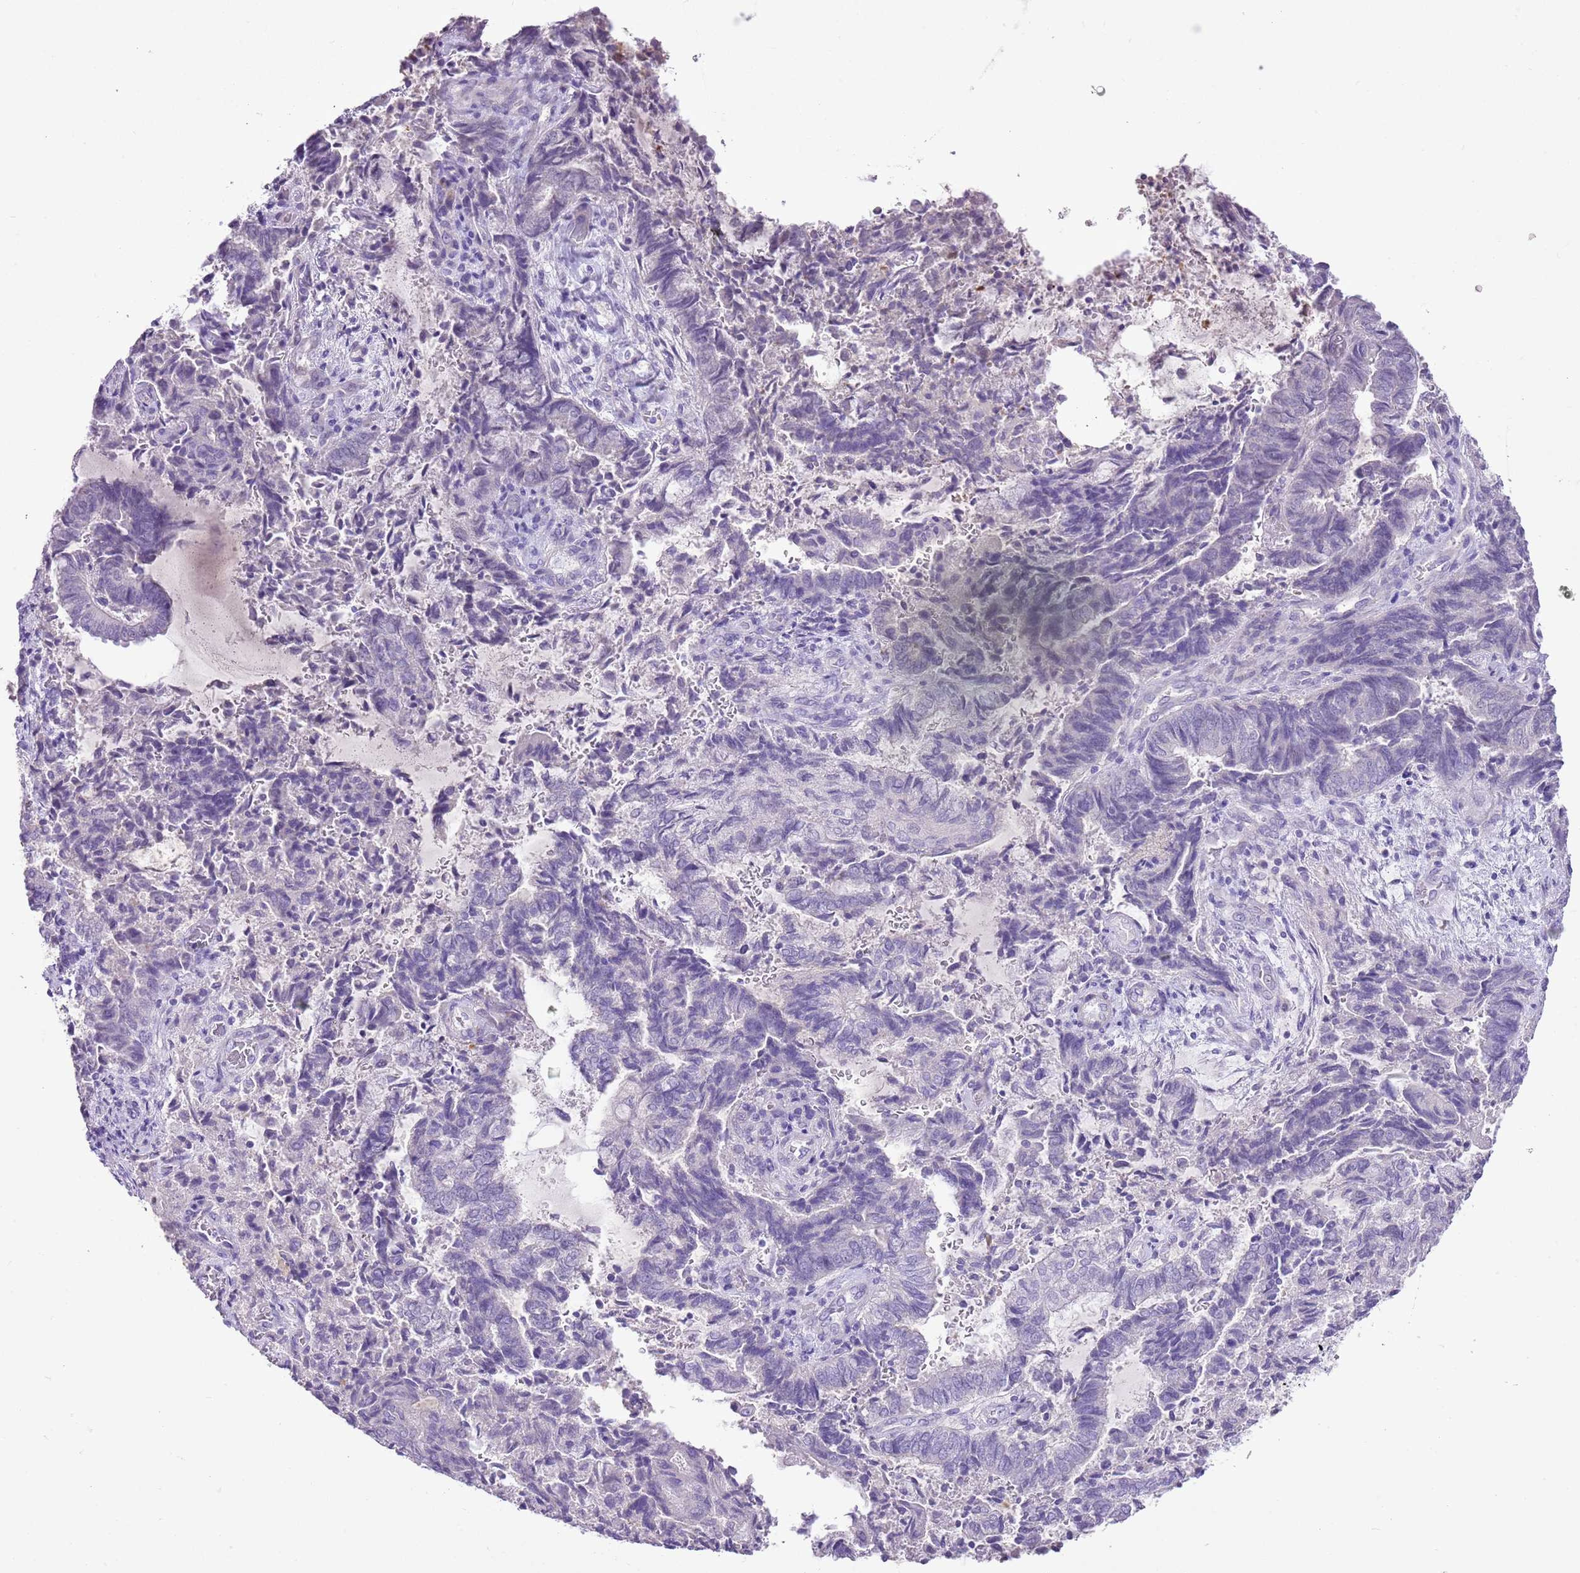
{"staining": {"intensity": "negative", "quantity": "none", "location": "none"}, "tissue": "endometrial cancer", "cell_type": "Tumor cells", "image_type": "cancer", "snomed": [{"axis": "morphology", "description": "Adenocarcinoma, NOS"}, {"axis": "topography", "description": "Endometrium"}], "caption": "Tumor cells are negative for brown protein staining in adenocarcinoma (endometrial). Nuclei are stained in blue.", "gene": "XPO7", "patient": {"sex": "female", "age": 80}}